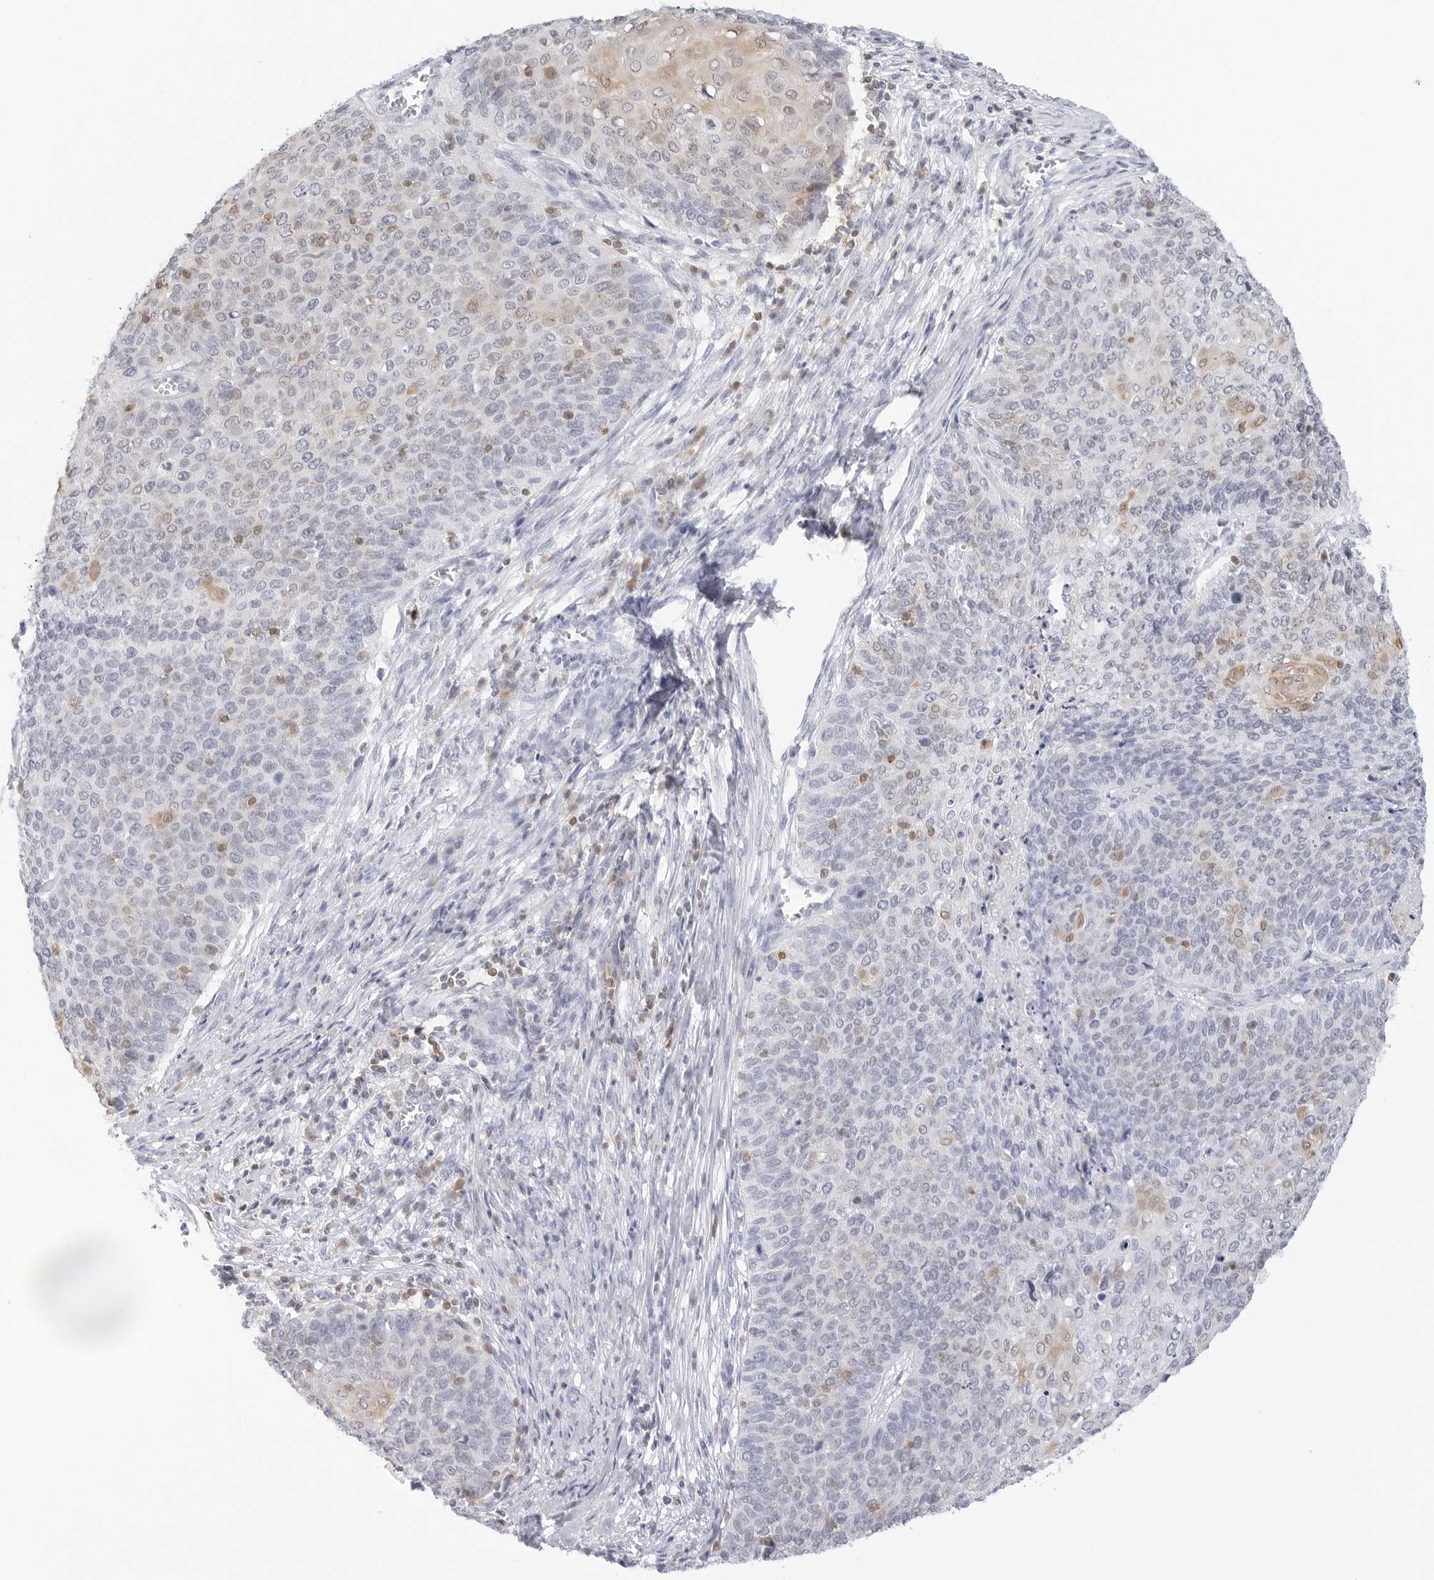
{"staining": {"intensity": "weak", "quantity": "<25%", "location": "cytoplasmic/membranous"}, "tissue": "cervical cancer", "cell_type": "Tumor cells", "image_type": "cancer", "snomed": [{"axis": "morphology", "description": "Squamous cell carcinoma, NOS"}, {"axis": "topography", "description": "Cervix"}], "caption": "IHC histopathology image of human cervical cancer (squamous cell carcinoma) stained for a protein (brown), which demonstrates no expression in tumor cells.", "gene": "SLC9A3R1", "patient": {"sex": "female", "age": 39}}